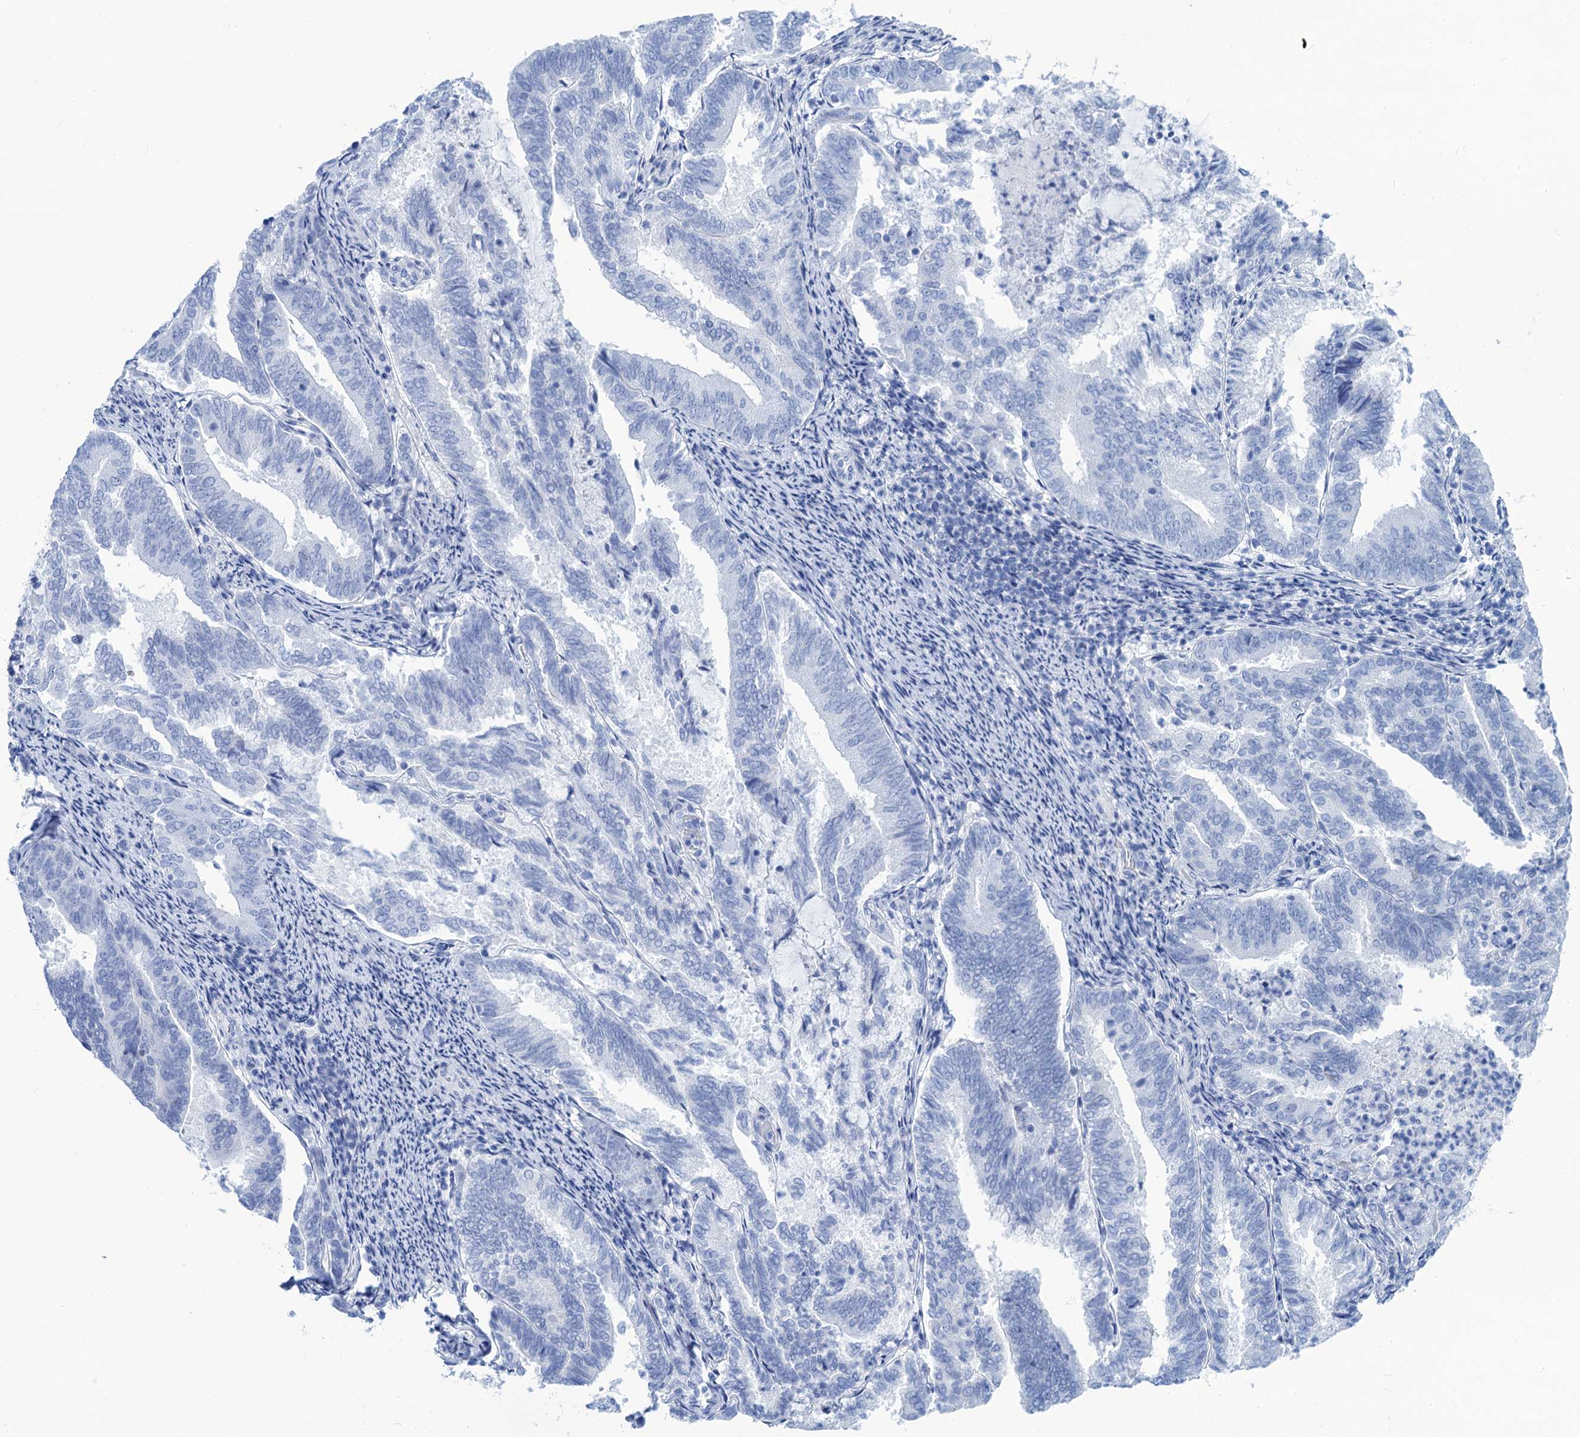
{"staining": {"intensity": "negative", "quantity": "none", "location": "none"}, "tissue": "endometrial cancer", "cell_type": "Tumor cells", "image_type": "cancer", "snomed": [{"axis": "morphology", "description": "Adenocarcinoma, NOS"}, {"axis": "topography", "description": "Endometrium"}], "caption": "Tumor cells show no significant expression in endometrial cancer (adenocarcinoma).", "gene": "CABYR", "patient": {"sex": "female", "age": 80}}